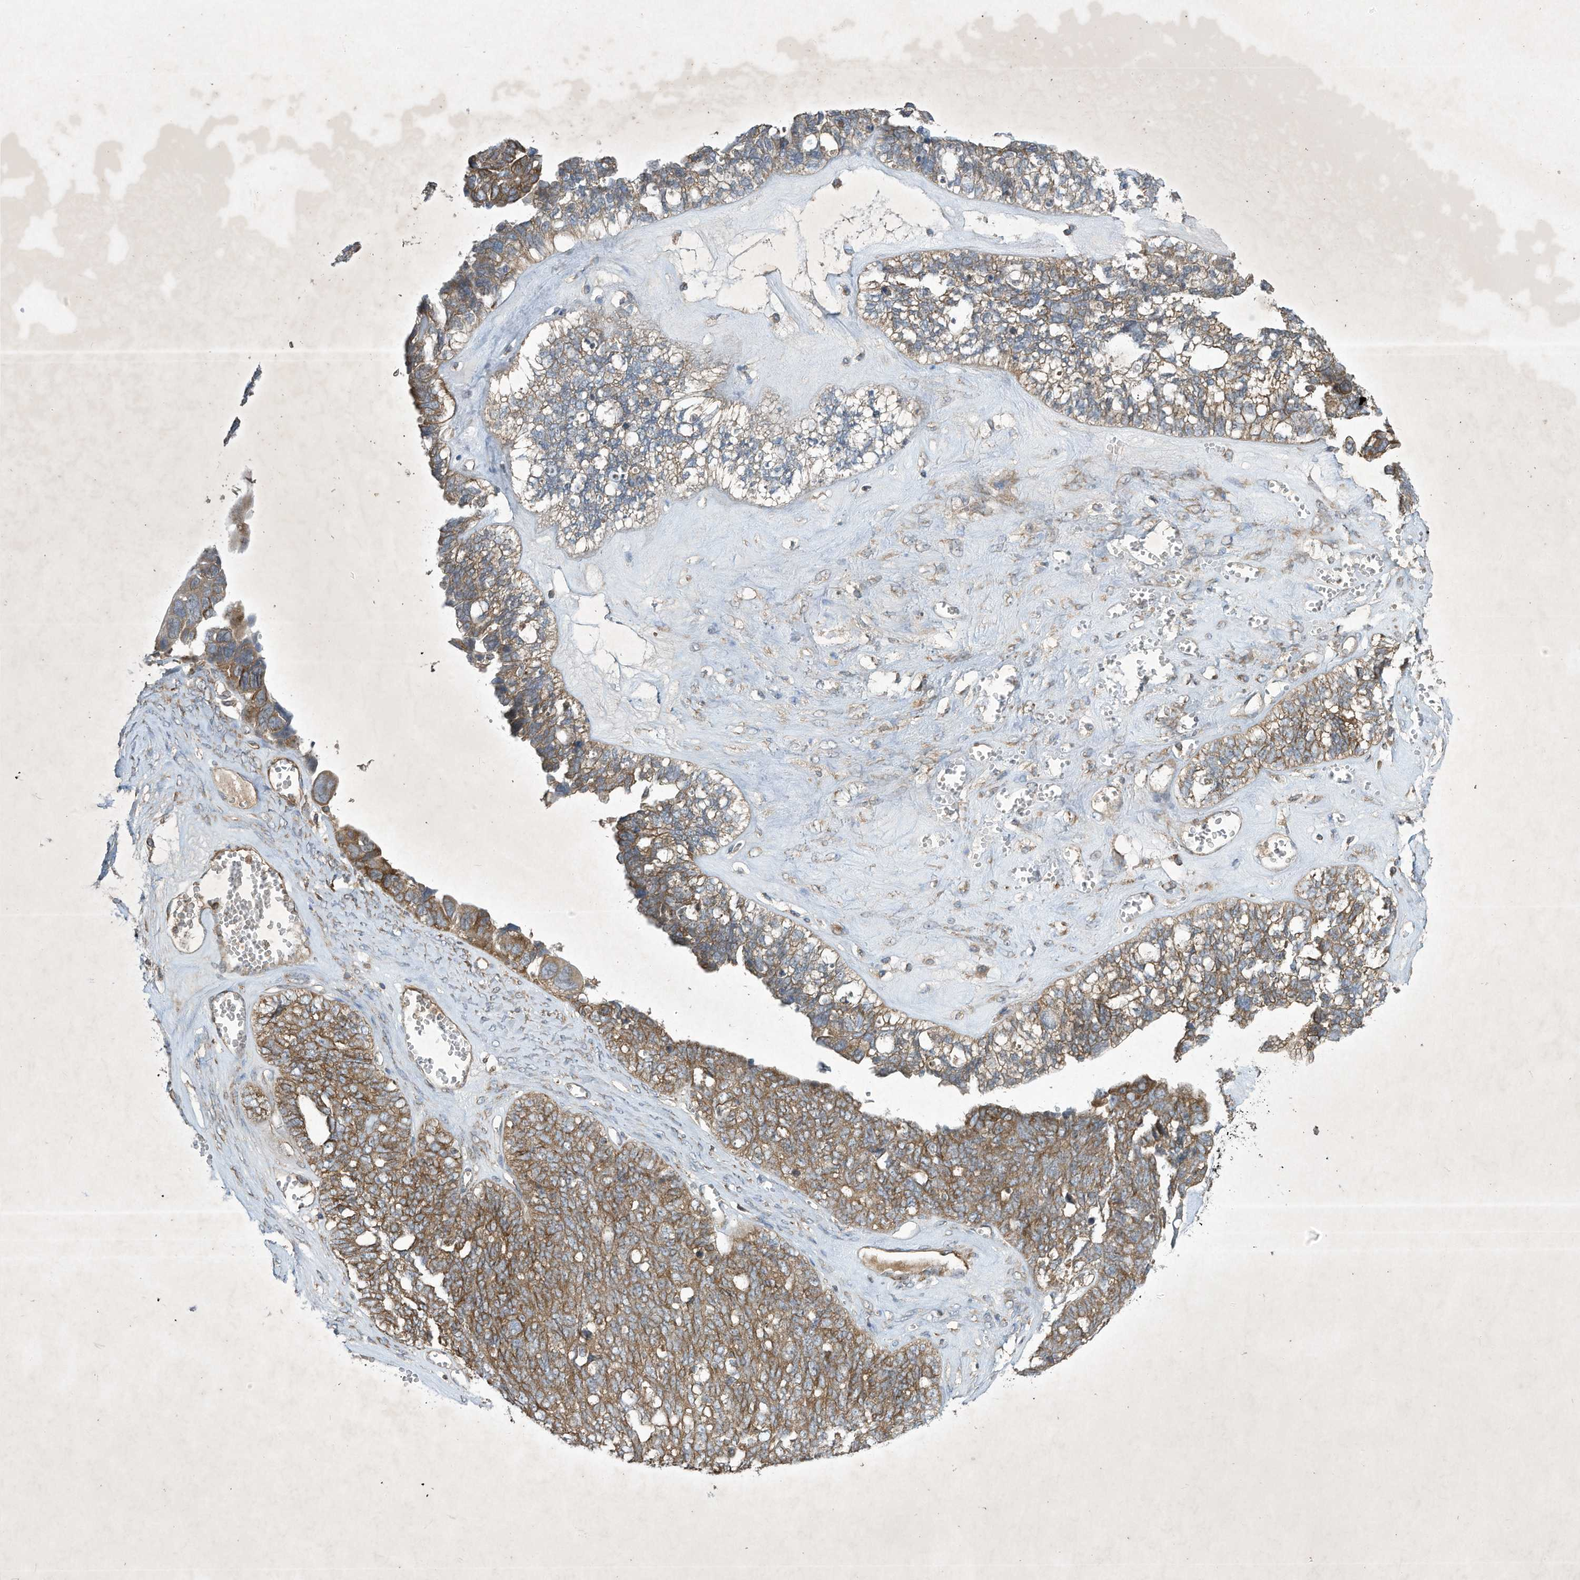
{"staining": {"intensity": "moderate", "quantity": ">75%", "location": "cytoplasmic/membranous"}, "tissue": "ovarian cancer", "cell_type": "Tumor cells", "image_type": "cancer", "snomed": [{"axis": "morphology", "description": "Cystadenocarcinoma, serous, NOS"}, {"axis": "topography", "description": "Ovary"}], "caption": "A micrograph of human ovarian serous cystadenocarcinoma stained for a protein shows moderate cytoplasmic/membranous brown staining in tumor cells.", "gene": "SYNJ2", "patient": {"sex": "female", "age": 79}}